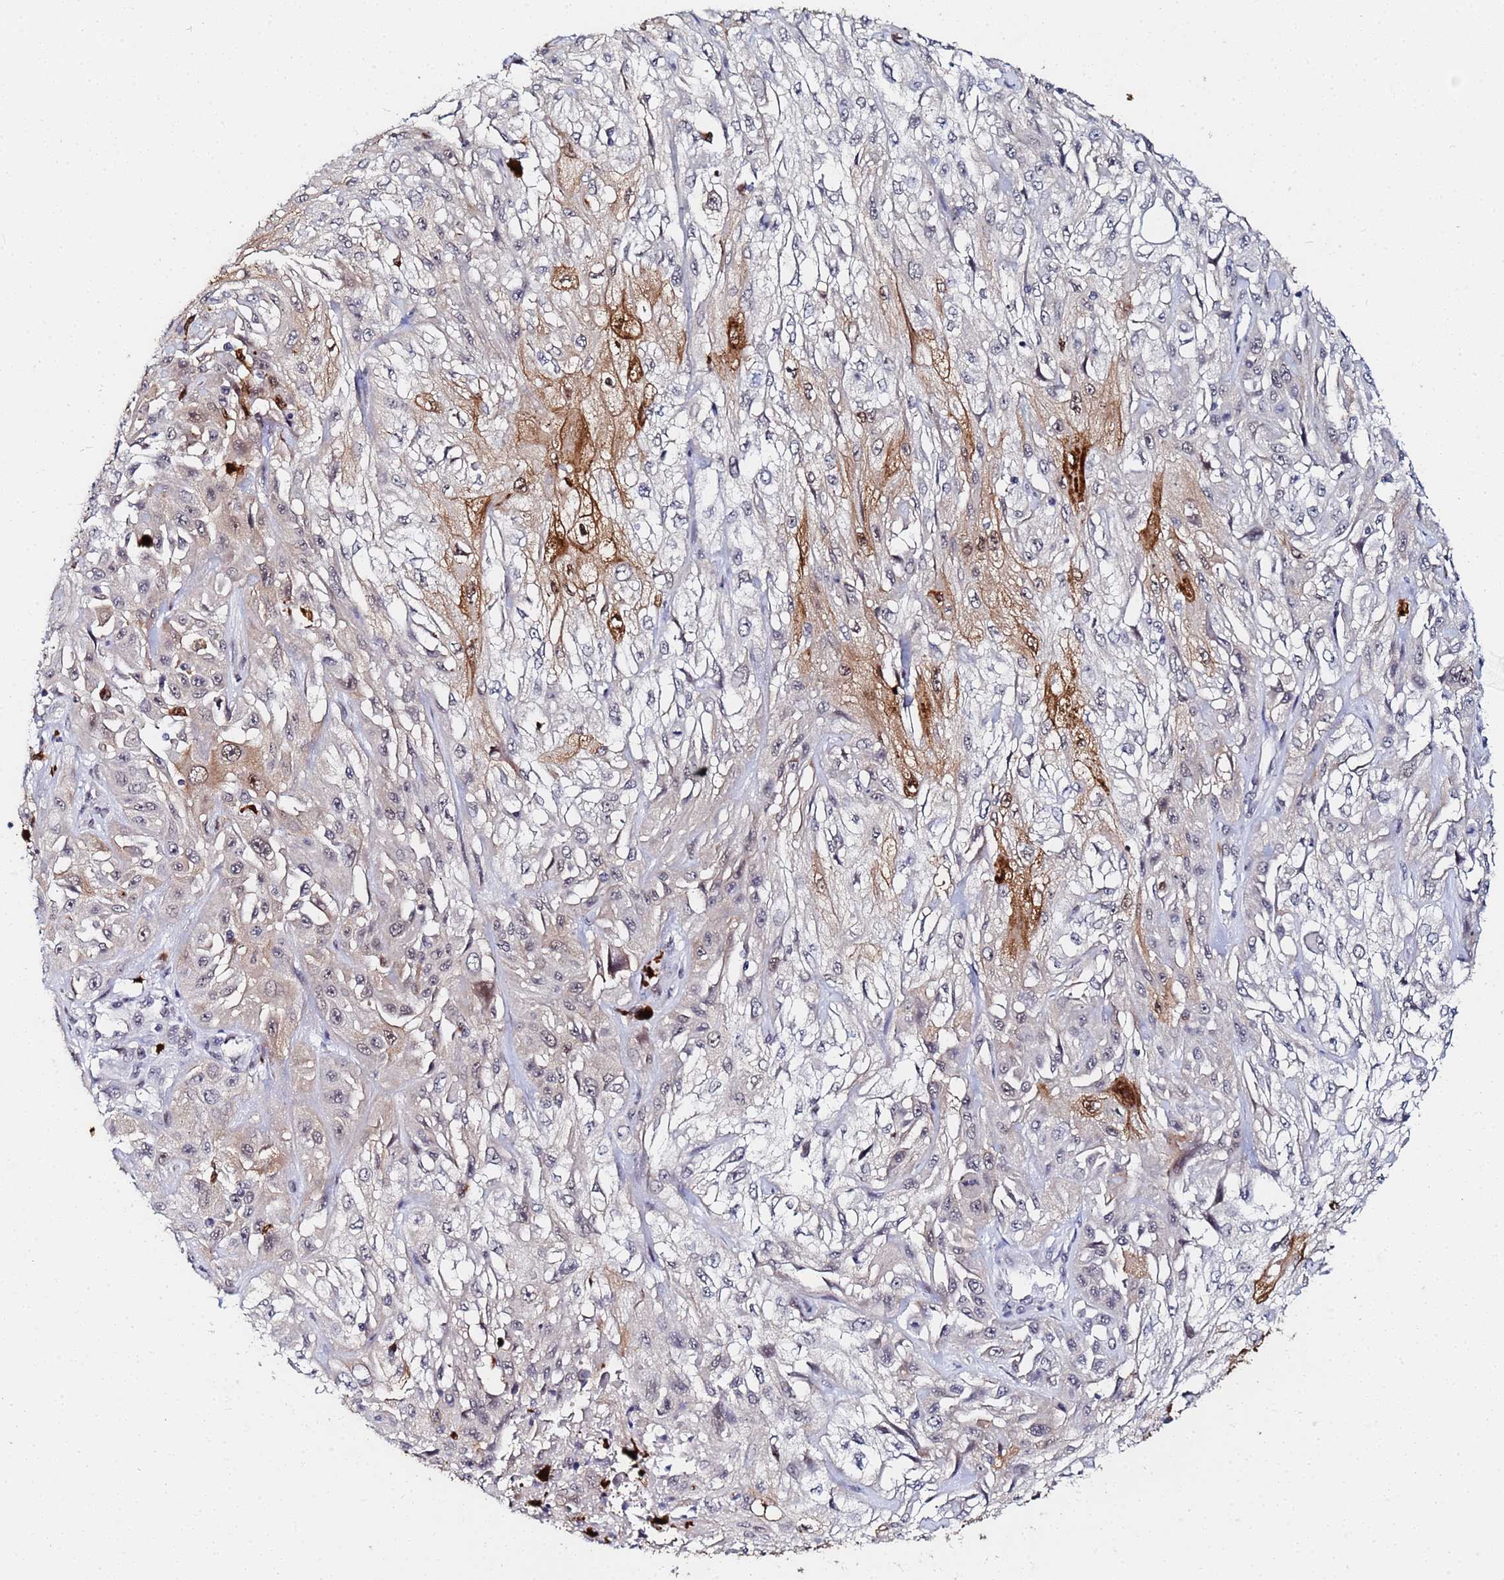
{"staining": {"intensity": "strong", "quantity": "<25%", "location": "cytoplasmic/membranous,nuclear"}, "tissue": "skin cancer", "cell_type": "Tumor cells", "image_type": "cancer", "snomed": [{"axis": "morphology", "description": "Squamous cell carcinoma, NOS"}, {"axis": "morphology", "description": "Squamous cell carcinoma, metastatic, NOS"}, {"axis": "topography", "description": "Skin"}, {"axis": "topography", "description": "Lymph node"}], "caption": "Protein staining exhibits strong cytoplasmic/membranous and nuclear positivity in approximately <25% of tumor cells in skin cancer. (Stains: DAB (3,3'-diaminobenzidine) in brown, nuclei in blue, Microscopy: brightfield microscopy at high magnification).", "gene": "MTCL1", "patient": {"sex": "male", "age": 75}}